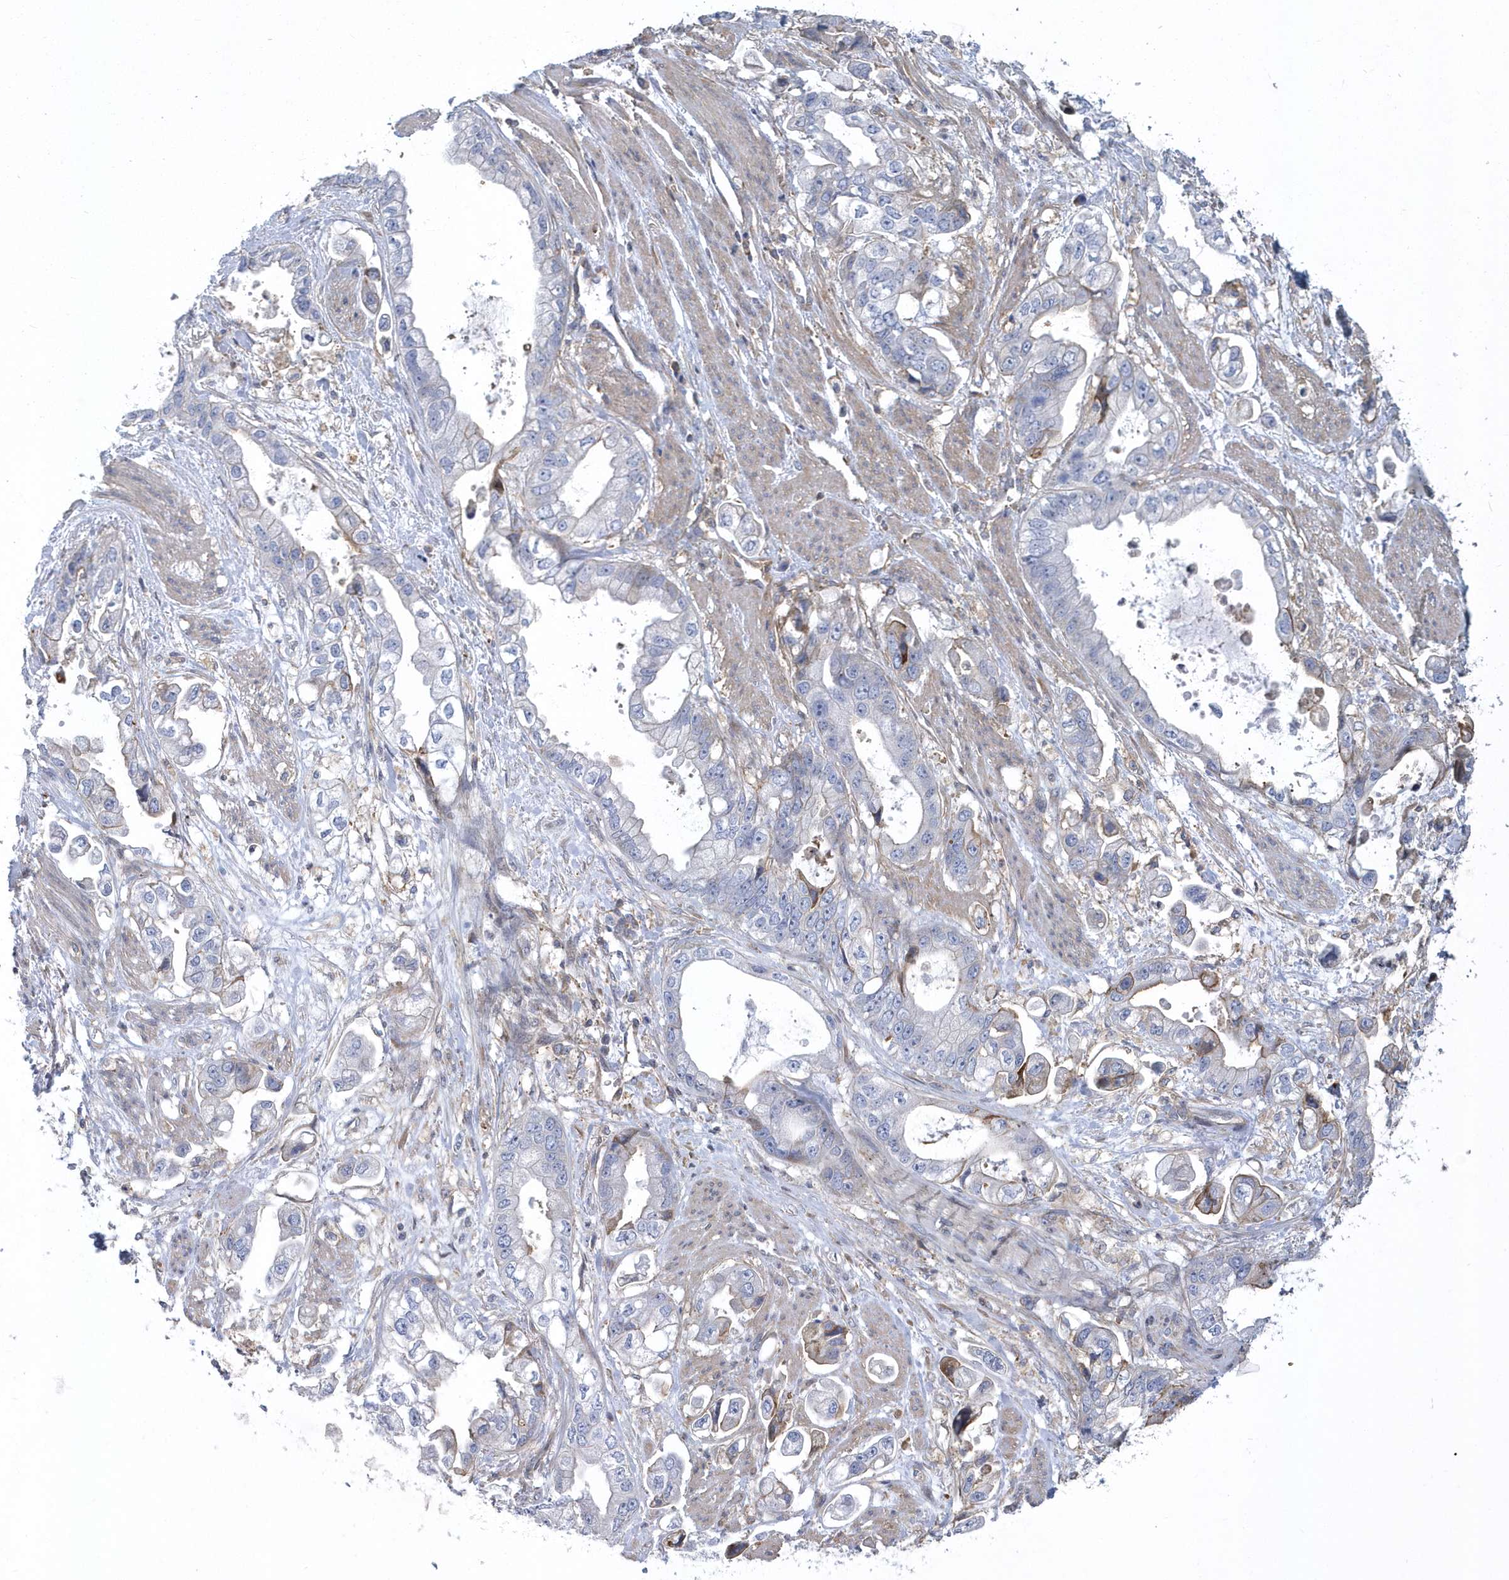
{"staining": {"intensity": "negative", "quantity": "none", "location": "none"}, "tissue": "stomach cancer", "cell_type": "Tumor cells", "image_type": "cancer", "snomed": [{"axis": "morphology", "description": "Adenocarcinoma, NOS"}, {"axis": "topography", "description": "Stomach"}], "caption": "IHC image of stomach cancer stained for a protein (brown), which shows no expression in tumor cells.", "gene": "ARAP2", "patient": {"sex": "male", "age": 62}}